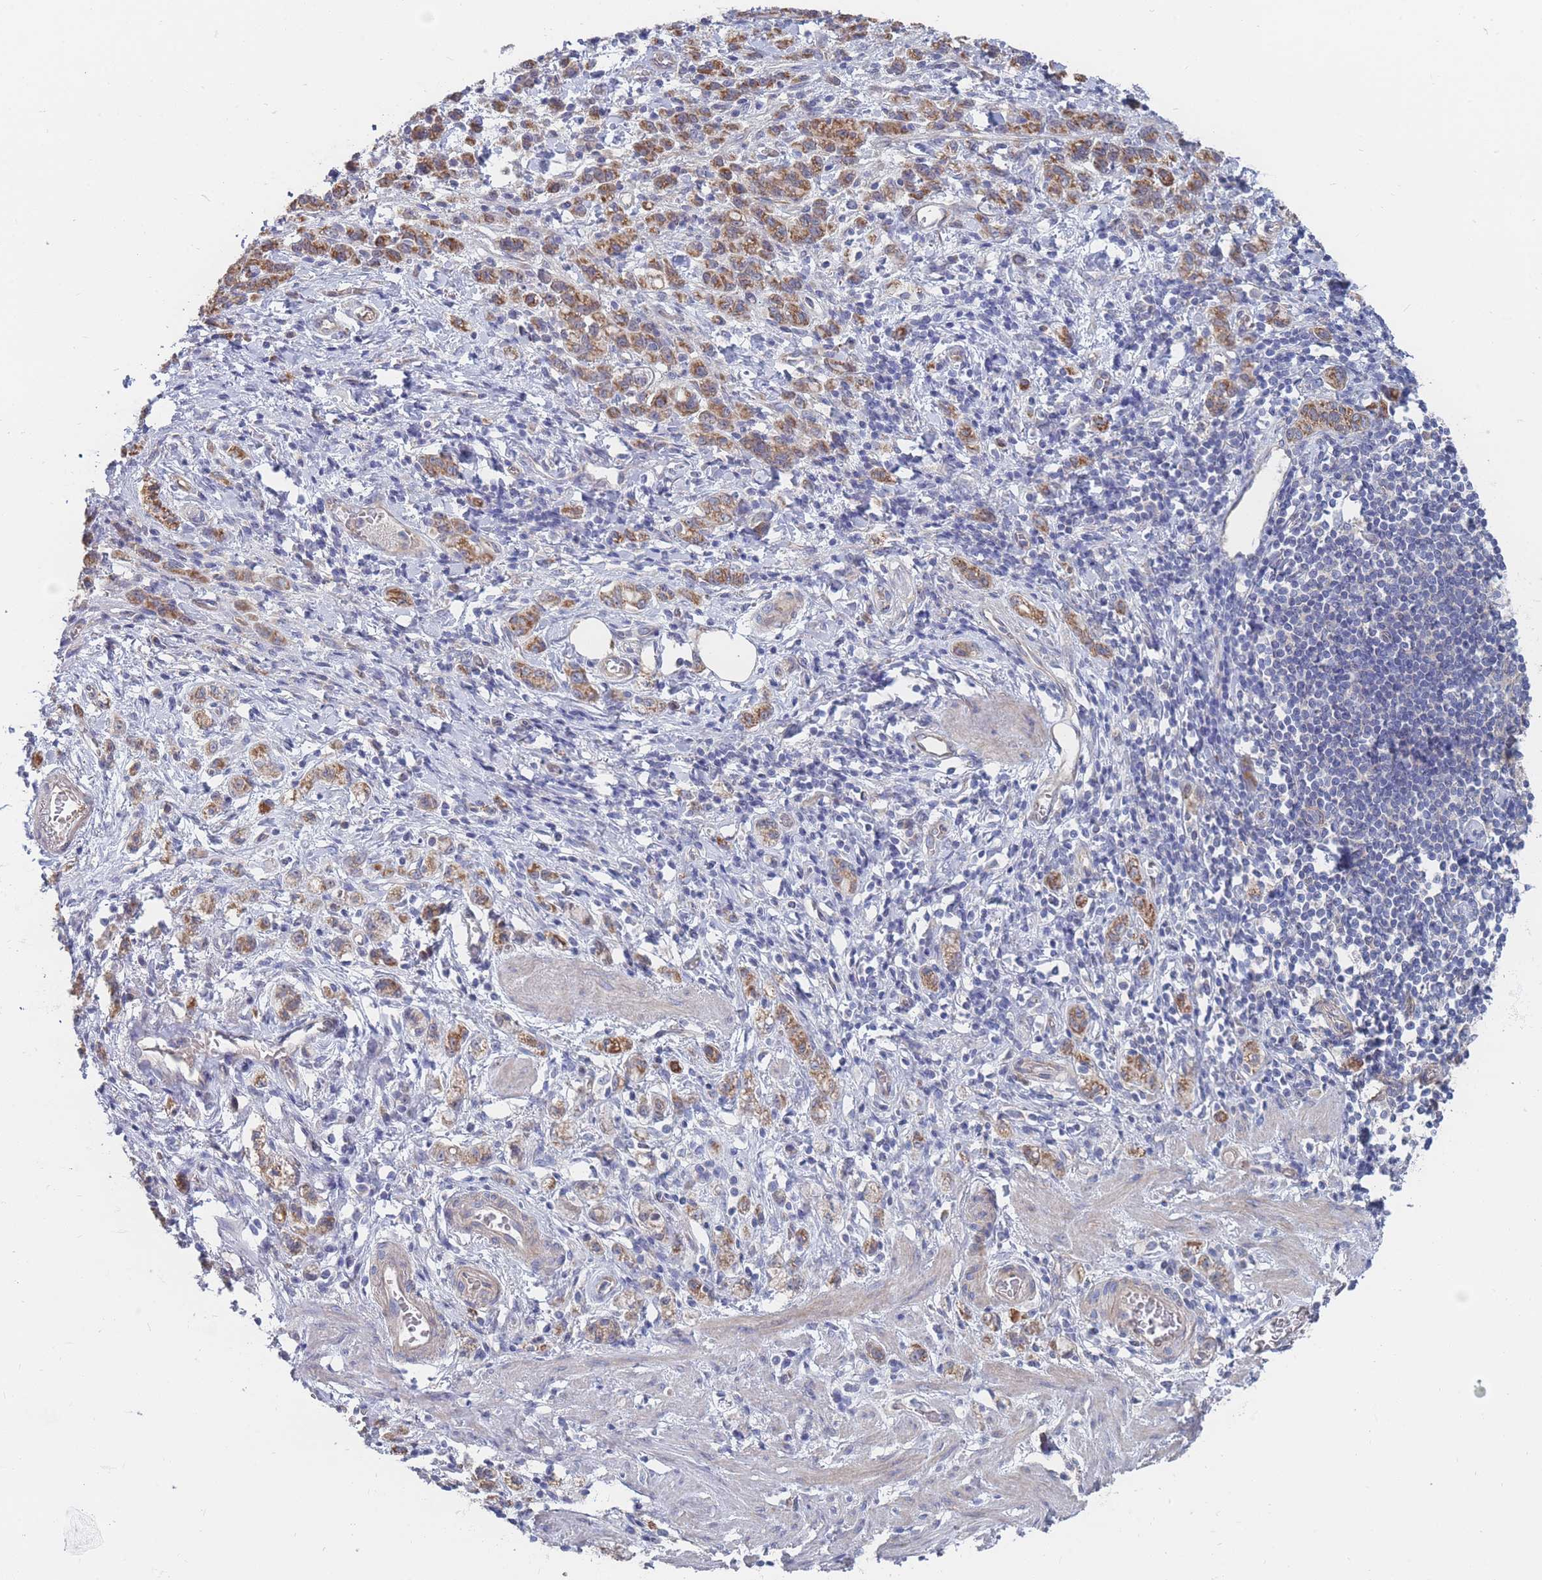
{"staining": {"intensity": "moderate", "quantity": ">75%", "location": "cytoplasmic/membranous"}, "tissue": "stomach cancer", "cell_type": "Tumor cells", "image_type": "cancer", "snomed": [{"axis": "morphology", "description": "Adenocarcinoma, NOS"}, {"axis": "topography", "description": "Stomach"}], "caption": "There is medium levels of moderate cytoplasmic/membranous positivity in tumor cells of stomach cancer, as demonstrated by immunohistochemical staining (brown color).", "gene": "NUB1", "patient": {"sex": "male", "age": 77}}